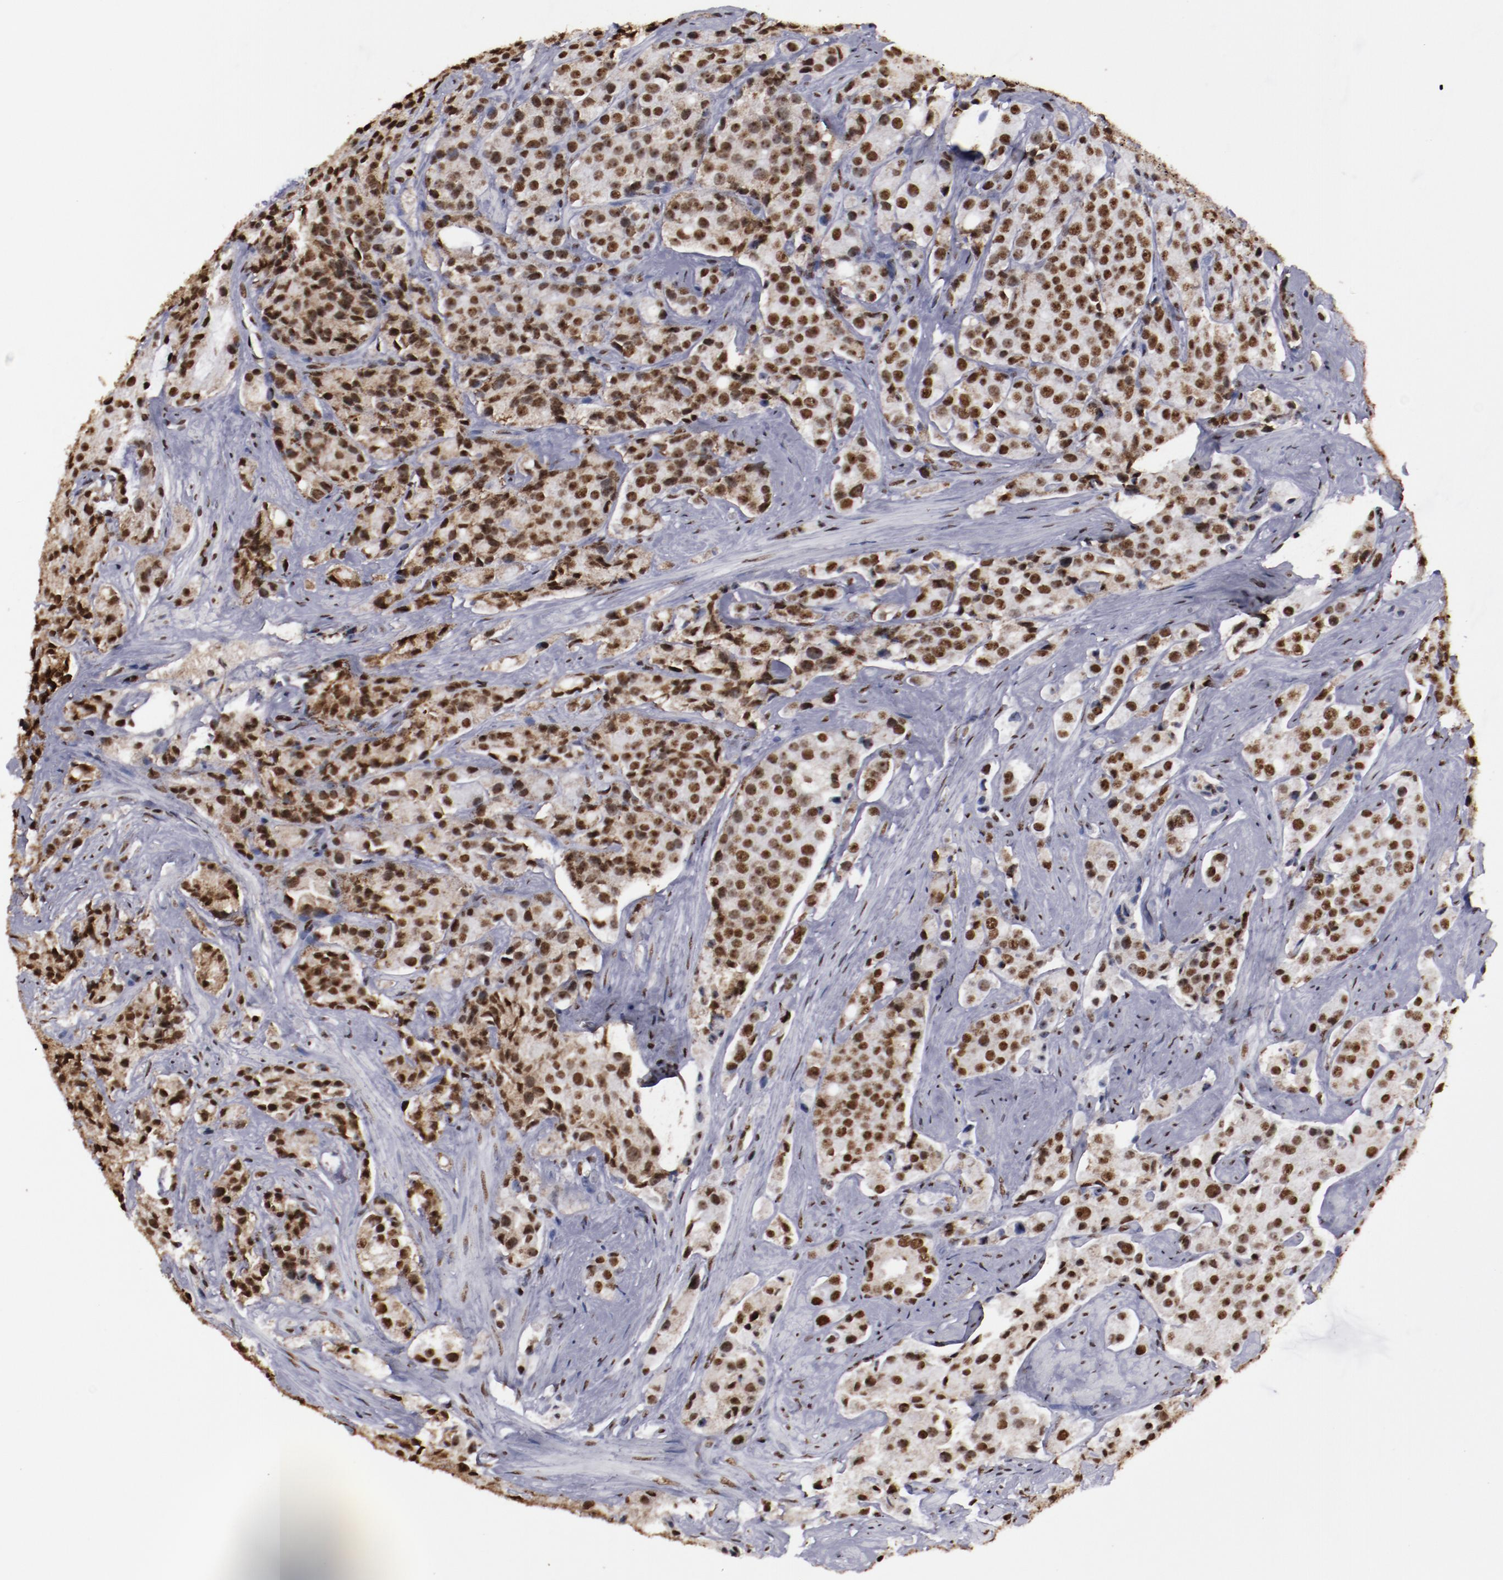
{"staining": {"intensity": "strong", "quantity": ">75%", "location": "nuclear"}, "tissue": "prostate cancer", "cell_type": "Tumor cells", "image_type": "cancer", "snomed": [{"axis": "morphology", "description": "Adenocarcinoma, Medium grade"}, {"axis": "topography", "description": "Prostate"}], "caption": "Immunohistochemical staining of prostate cancer (medium-grade adenocarcinoma) reveals high levels of strong nuclear expression in about >75% of tumor cells.", "gene": "HNRNPA2B1", "patient": {"sex": "male", "age": 70}}